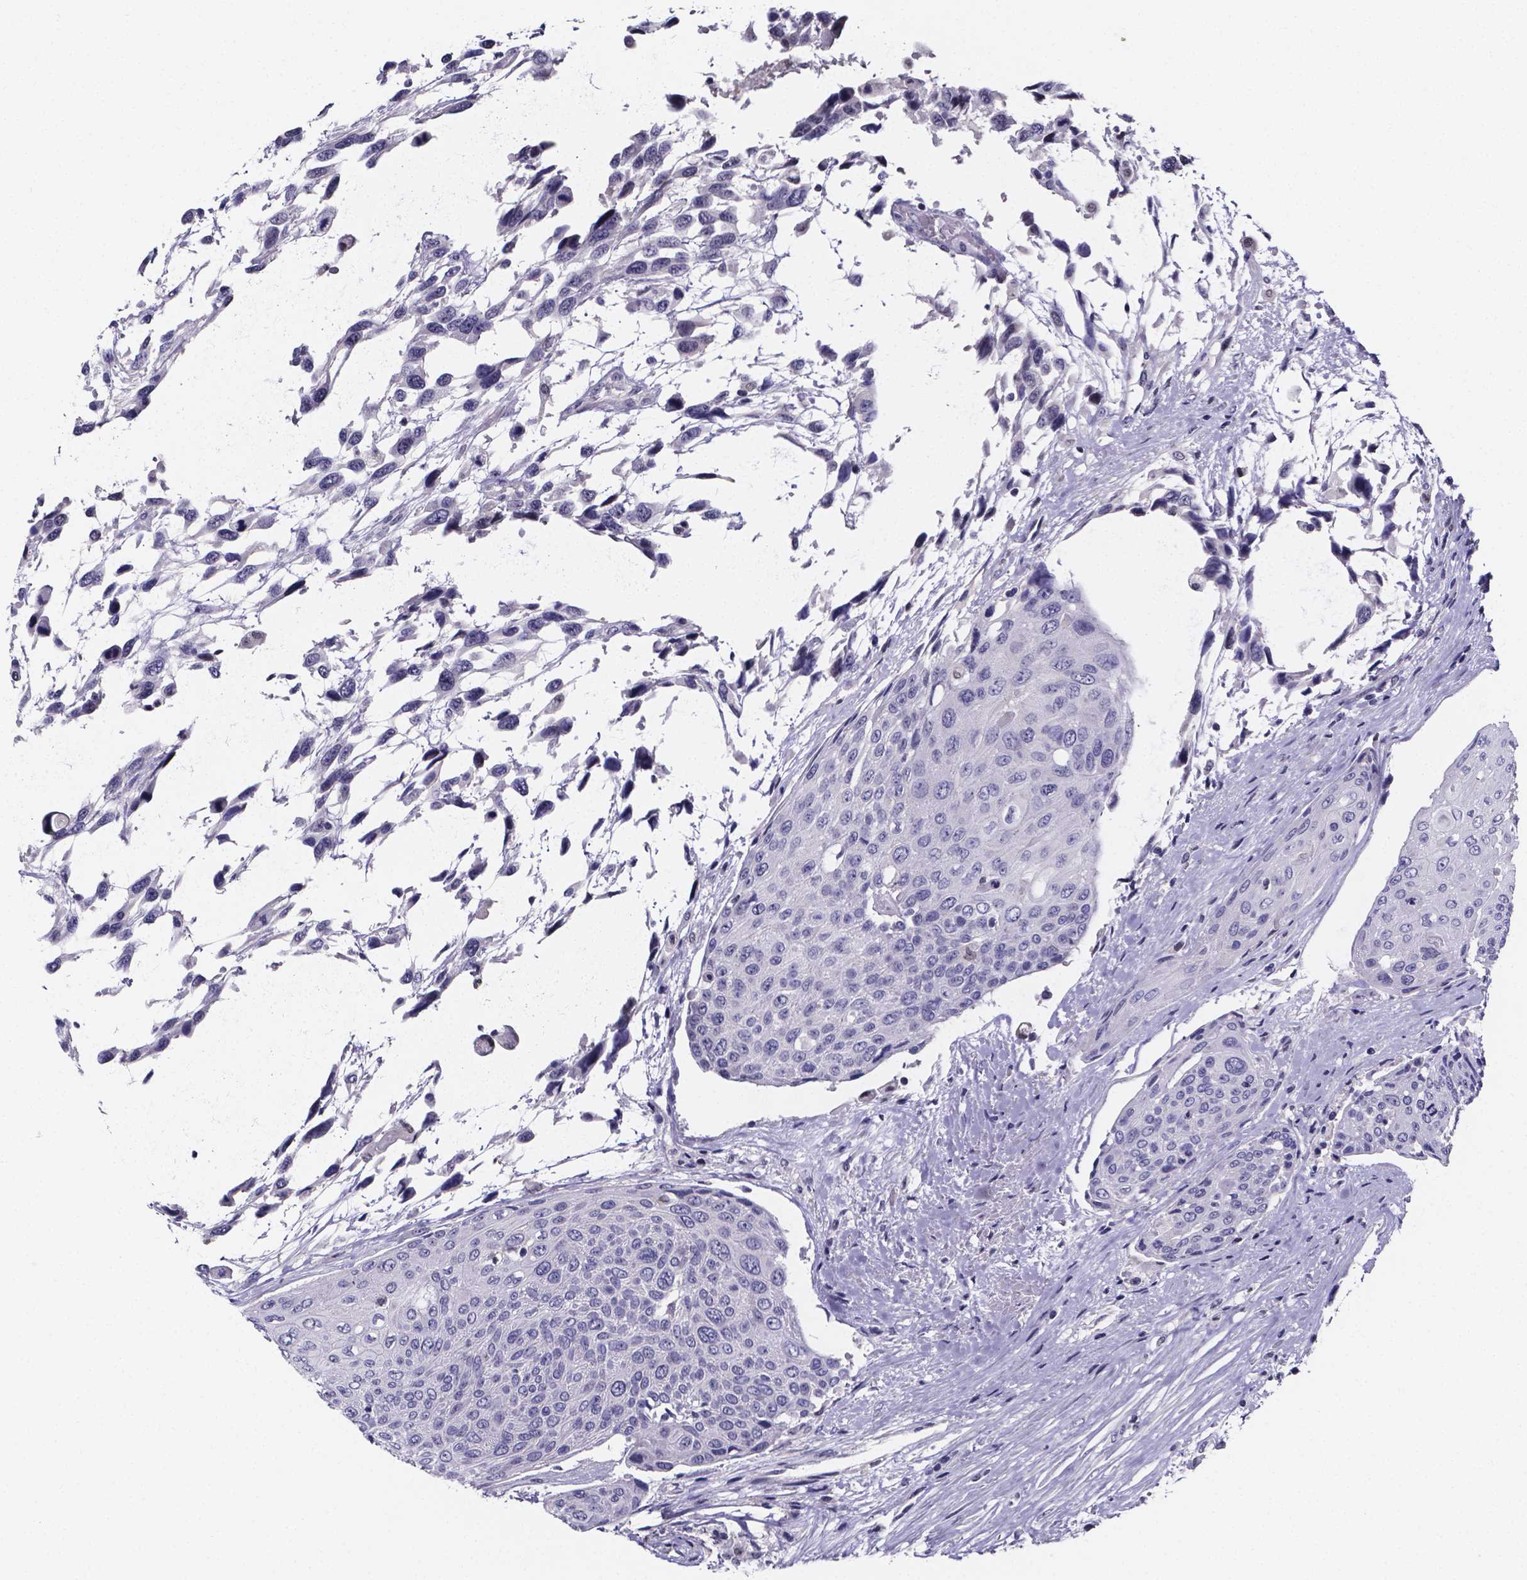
{"staining": {"intensity": "negative", "quantity": "none", "location": "none"}, "tissue": "urothelial cancer", "cell_type": "Tumor cells", "image_type": "cancer", "snomed": [{"axis": "morphology", "description": "Urothelial carcinoma, High grade"}, {"axis": "topography", "description": "Urinary bladder"}], "caption": "DAB (3,3'-diaminobenzidine) immunohistochemical staining of human urothelial carcinoma (high-grade) shows no significant positivity in tumor cells. (DAB IHC, high magnification).", "gene": "IZUMO1", "patient": {"sex": "female", "age": 70}}